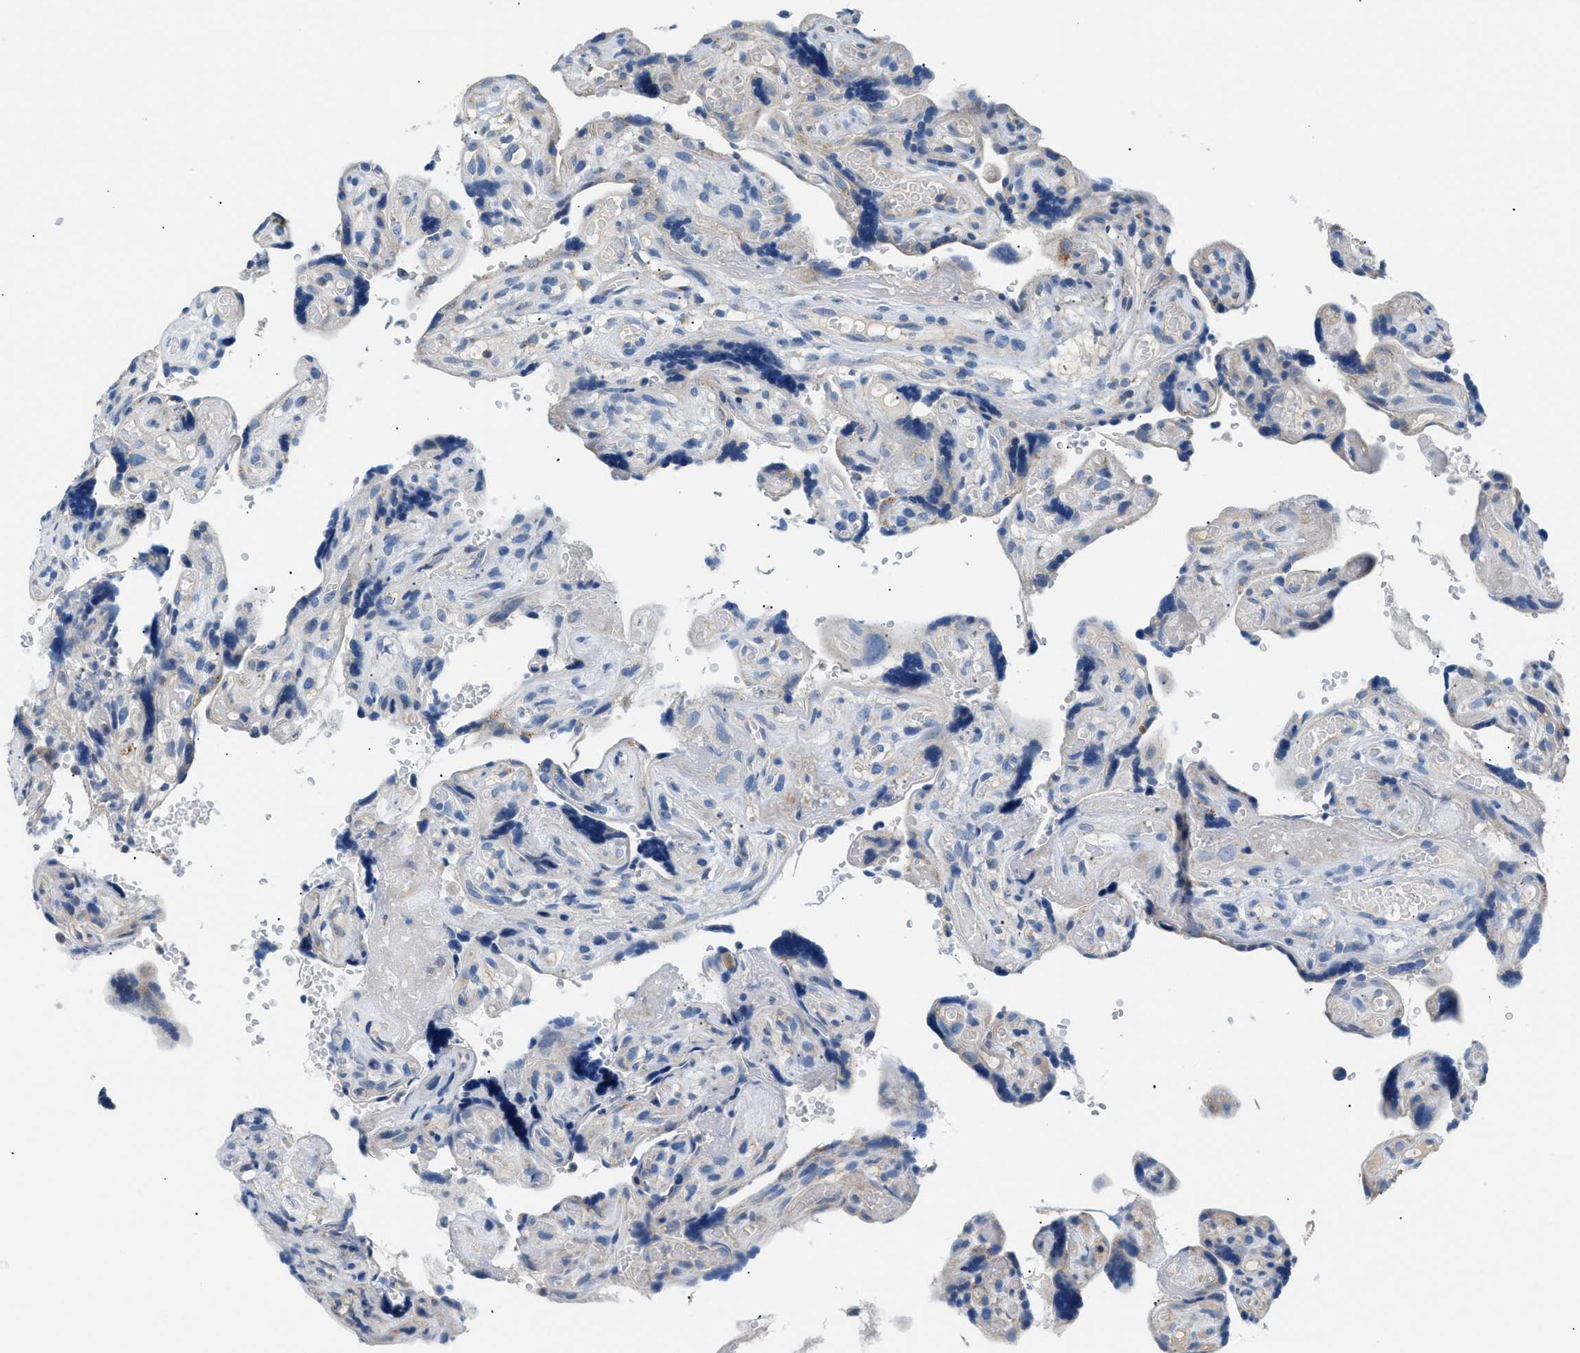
{"staining": {"intensity": "negative", "quantity": "none", "location": "none"}, "tissue": "placenta", "cell_type": "Decidual cells", "image_type": "normal", "snomed": [{"axis": "morphology", "description": "Normal tissue, NOS"}, {"axis": "topography", "description": "Placenta"}], "caption": "Decidual cells show no significant protein positivity in normal placenta.", "gene": "ILDR1", "patient": {"sex": "female", "age": 30}}